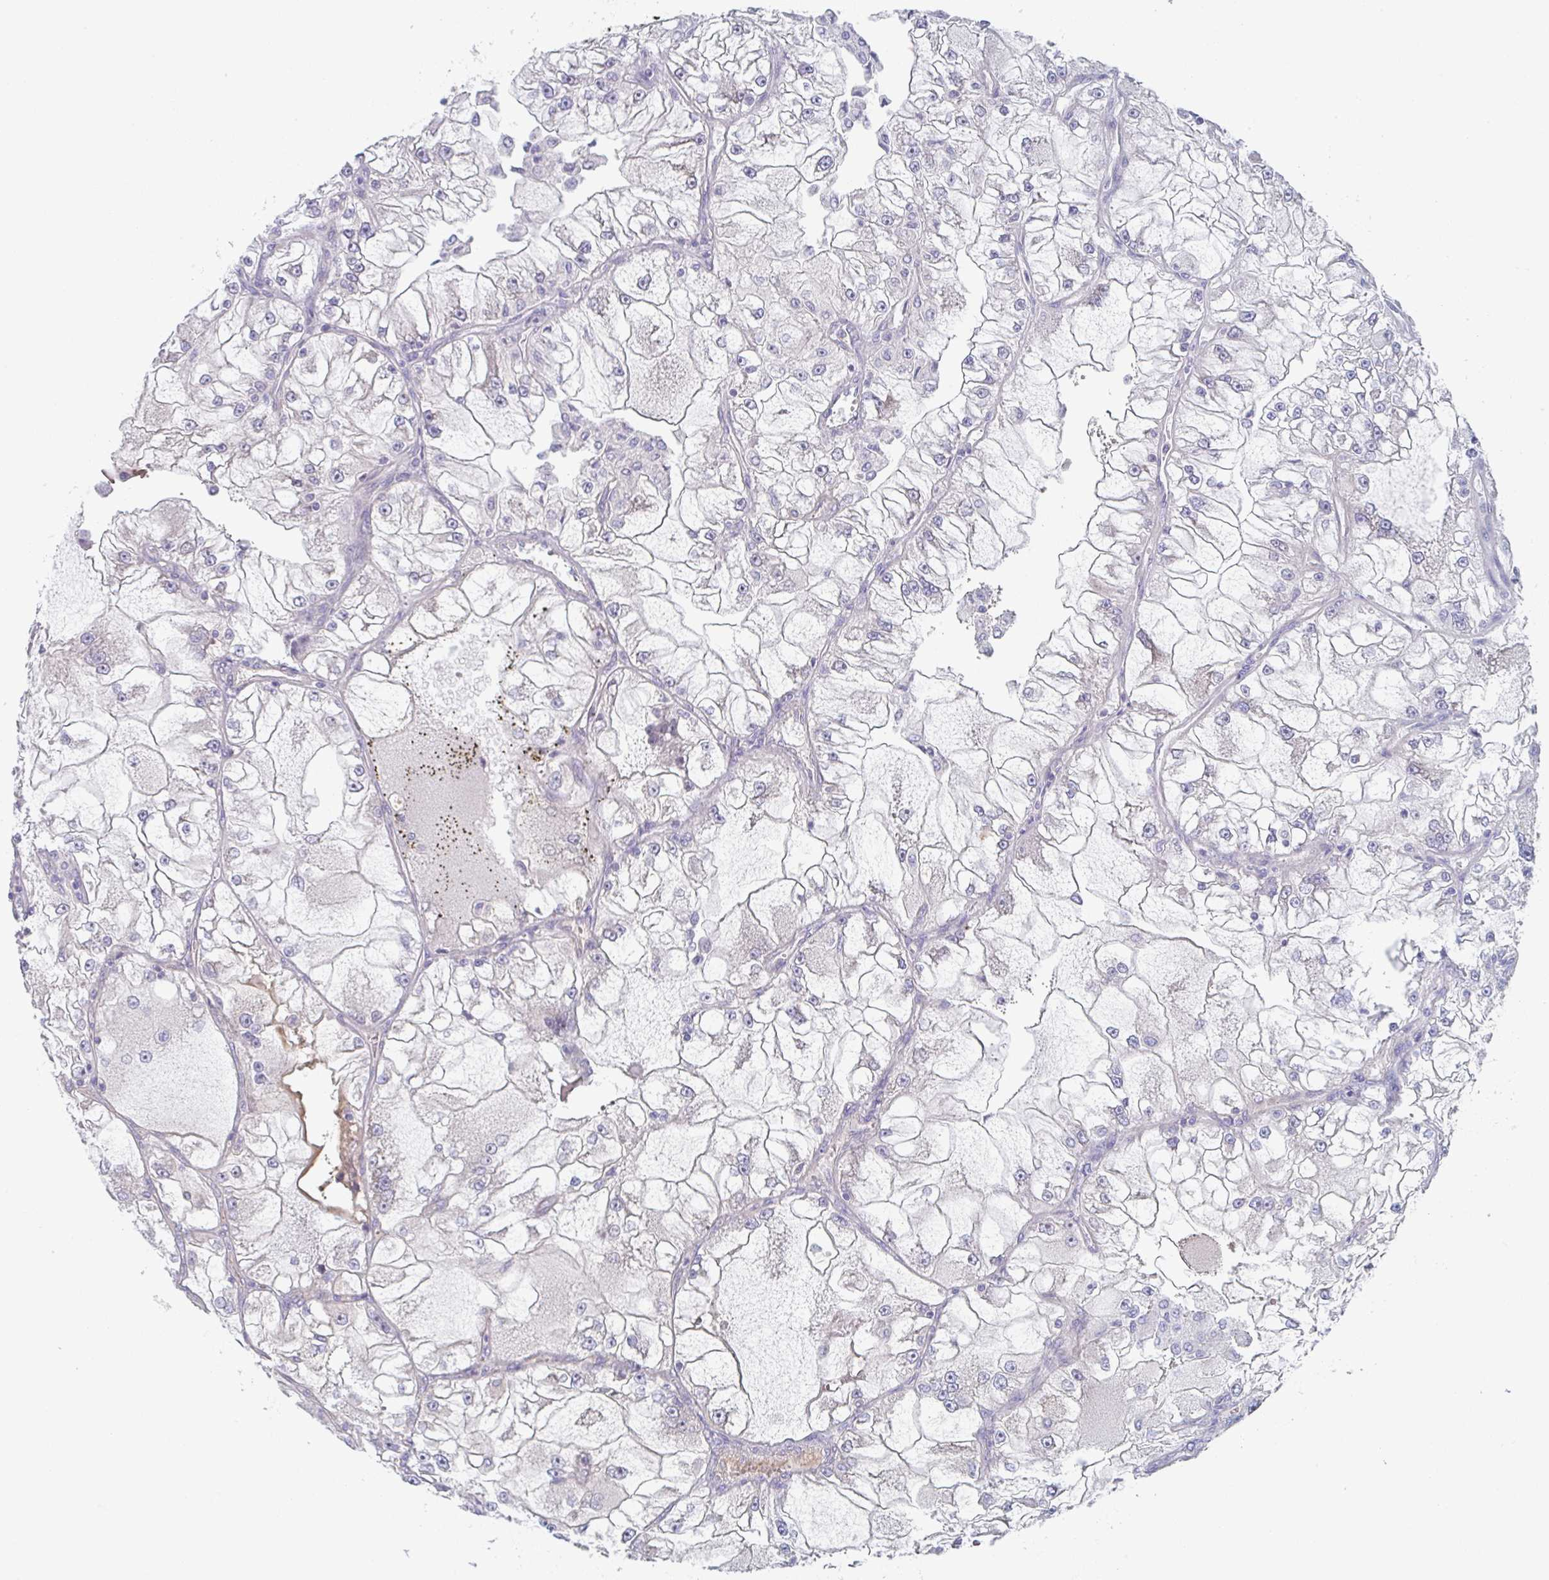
{"staining": {"intensity": "negative", "quantity": "none", "location": "none"}, "tissue": "renal cancer", "cell_type": "Tumor cells", "image_type": "cancer", "snomed": [{"axis": "morphology", "description": "Adenocarcinoma, NOS"}, {"axis": "topography", "description": "Kidney"}], "caption": "A high-resolution photomicrograph shows immunohistochemistry staining of renal cancer, which exhibits no significant staining in tumor cells. (DAB (3,3'-diaminobenzidine) immunohistochemistry, high magnification).", "gene": "AMPD2", "patient": {"sex": "female", "age": 72}}